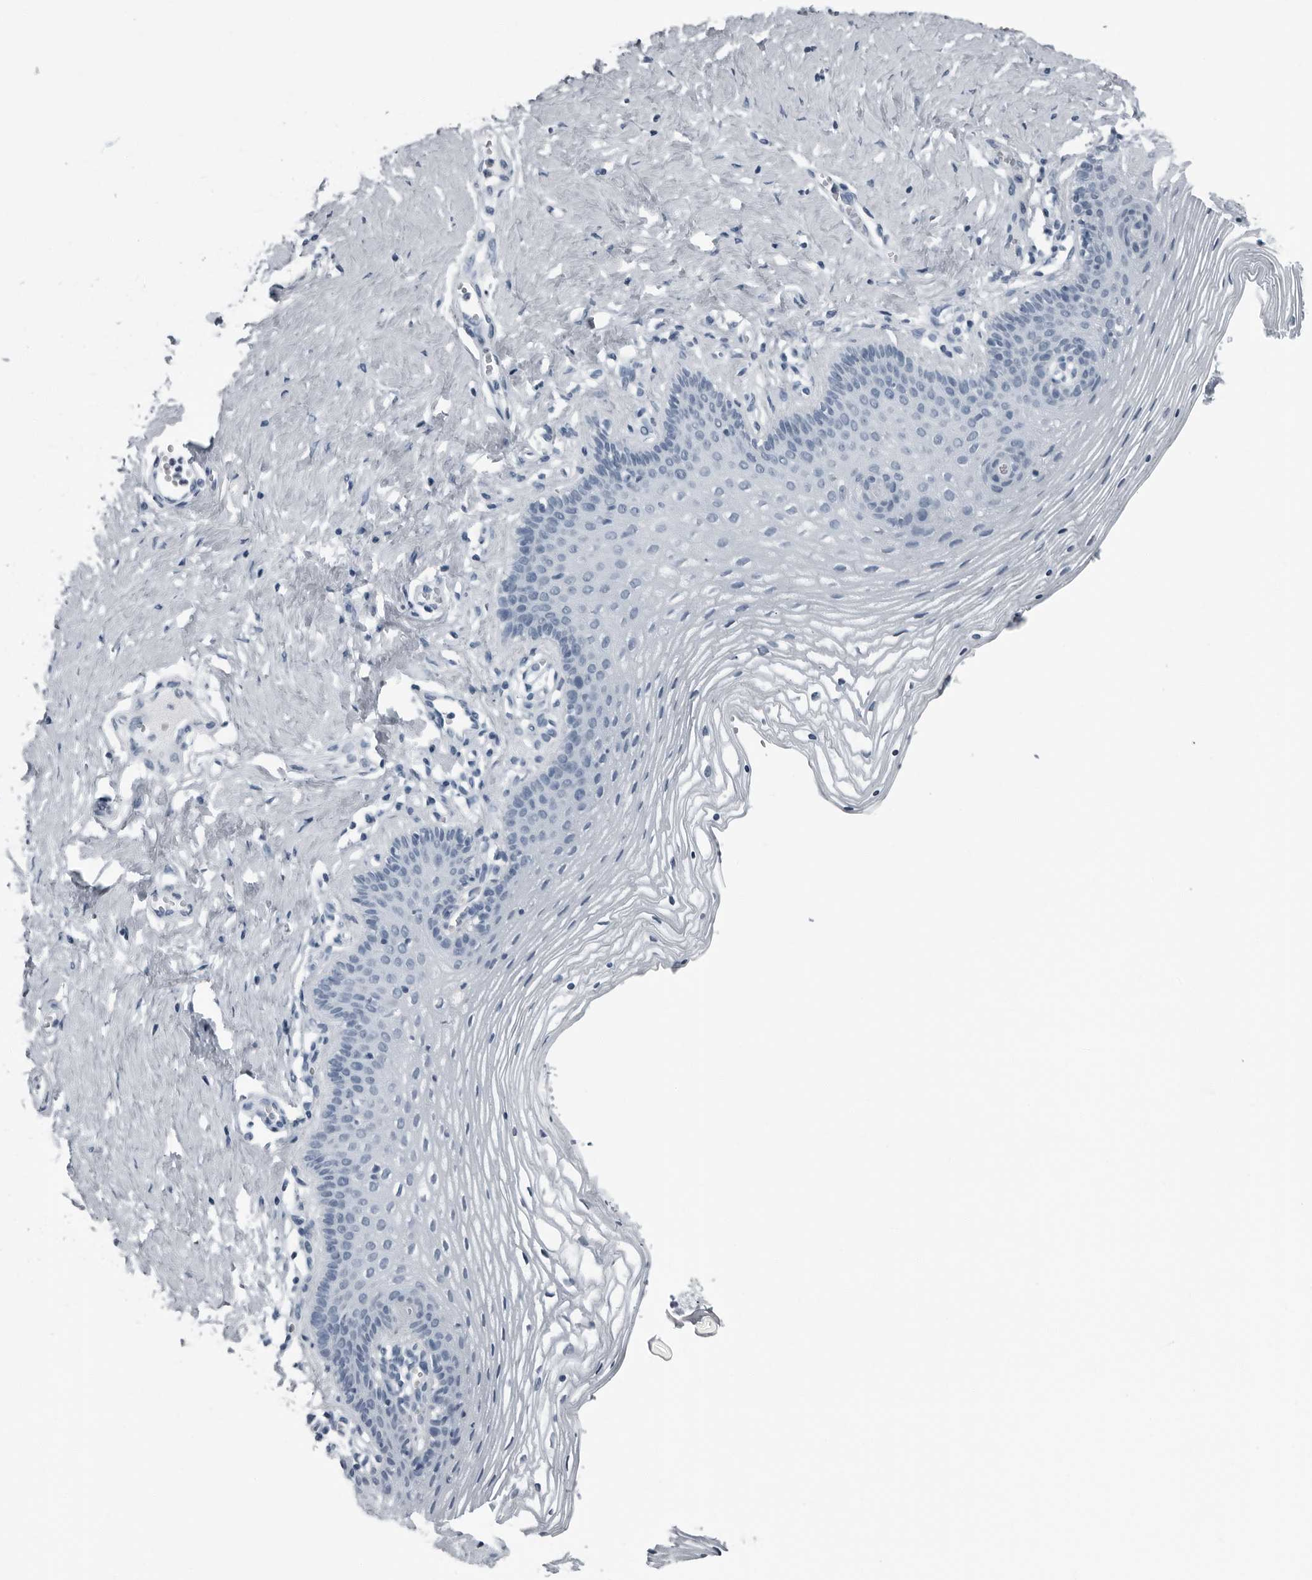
{"staining": {"intensity": "negative", "quantity": "none", "location": "none"}, "tissue": "vagina", "cell_type": "Squamous epithelial cells", "image_type": "normal", "snomed": [{"axis": "morphology", "description": "Normal tissue, NOS"}, {"axis": "topography", "description": "Vagina"}], "caption": "Human vagina stained for a protein using IHC reveals no positivity in squamous epithelial cells.", "gene": "PRSS1", "patient": {"sex": "female", "age": 32}}